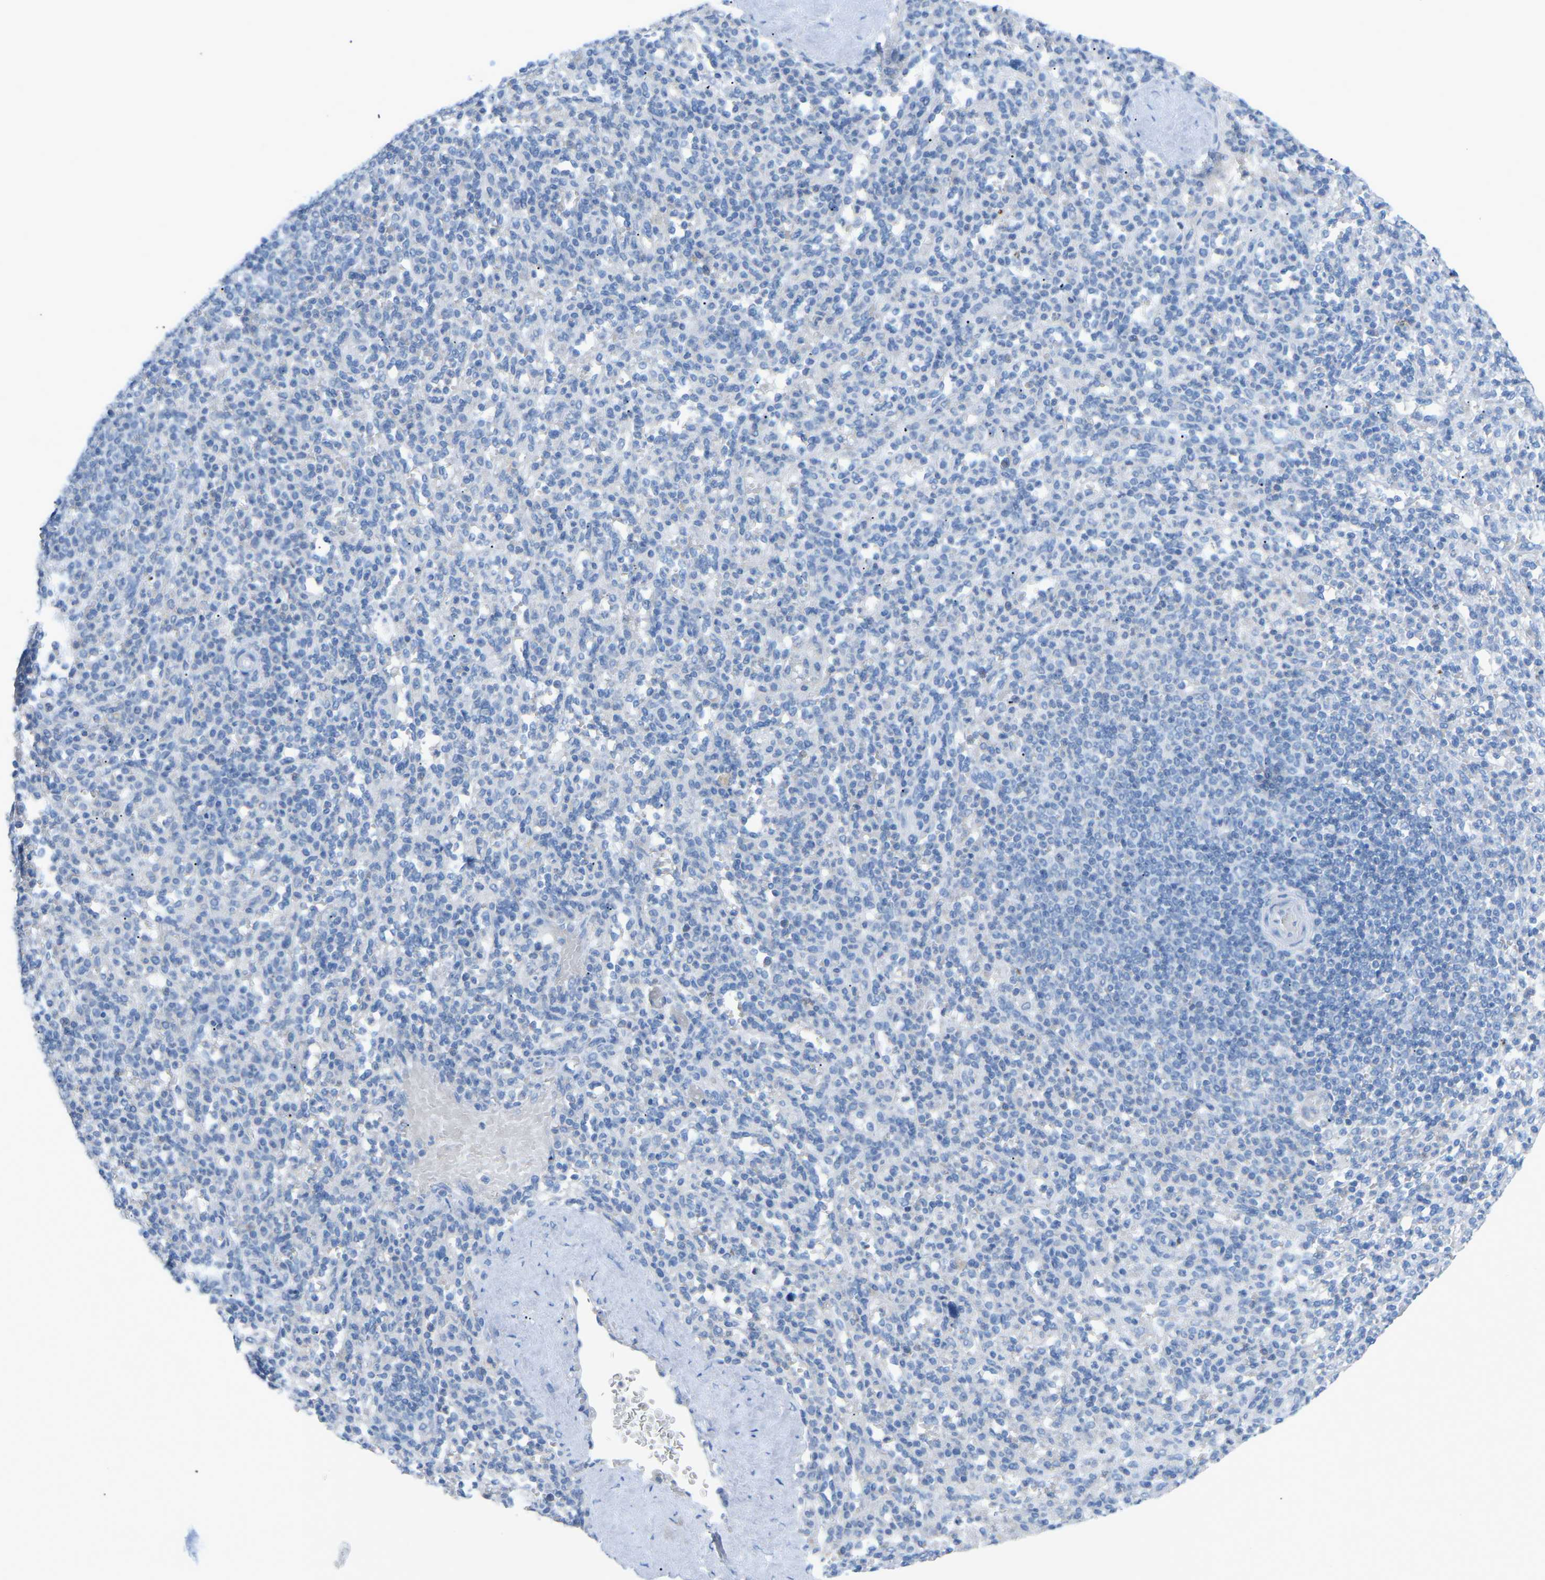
{"staining": {"intensity": "negative", "quantity": "none", "location": "none"}, "tissue": "spleen", "cell_type": "Cells in red pulp", "image_type": "normal", "snomed": [{"axis": "morphology", "description": "Normal tissue, NOS"}, {"axis": "topography", "description": "Spleen"}], "caption": "IHC micrograph of normal spleen stained for a protein (brown), which shows no expression in cells in red pulp. The staining was performed using DAB (3,3'-diaminobenzidine) to visualize the protein expression in brown, while the nuclei were stained in blue with hematoxylin (Magnification: 20x).", "gene": "HBG2", "patient": {"sex": "male", "age": 36}}